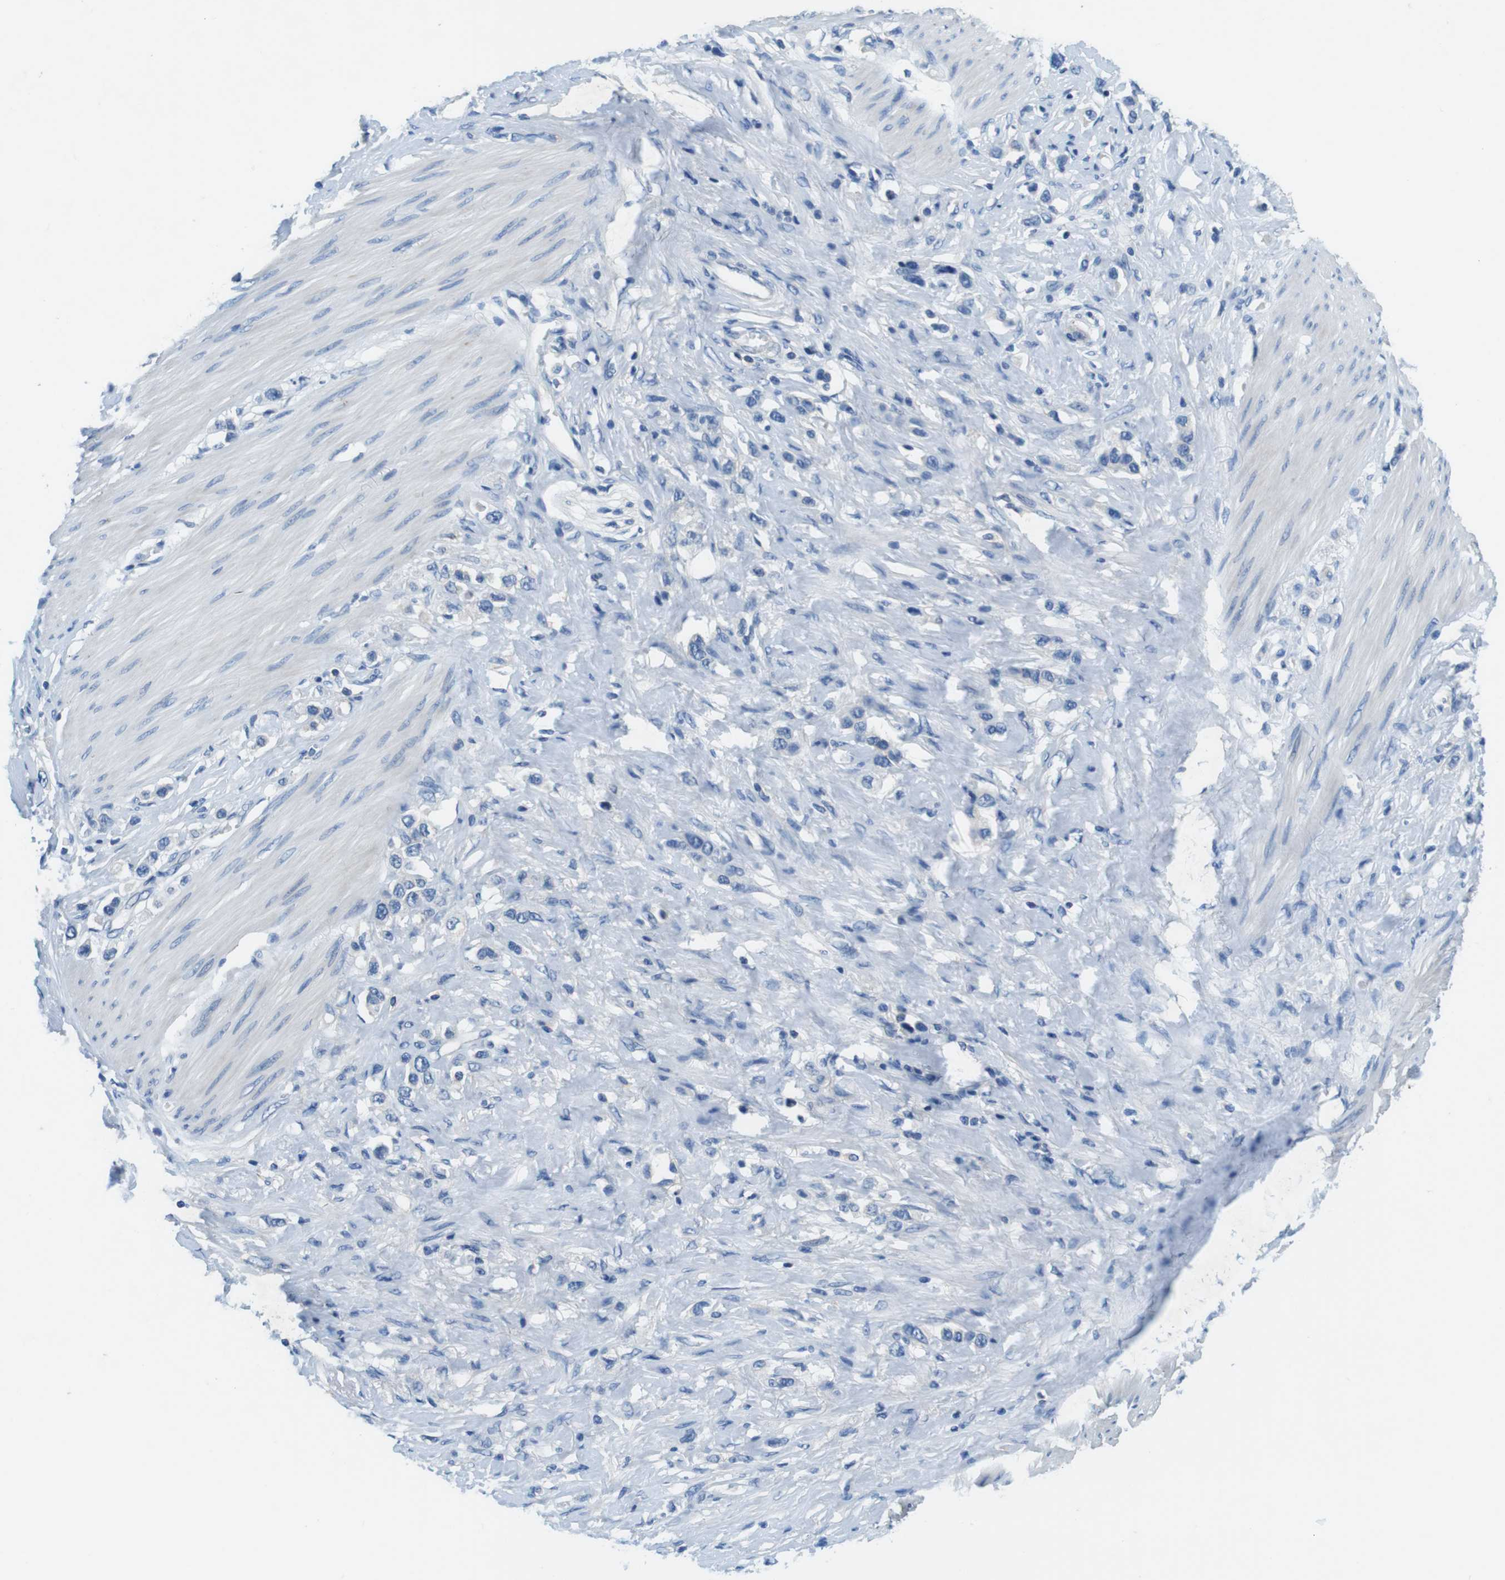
{"staining": {"intensity": "negative", "quantity": "none", "location": "none"}, "tissue": "stomach cancer", "cell_type": "Tumor cells", "image_type": "cancer", "snomed": [{"axis": "morphology", "description": "Adenocarcinoma, NOS"}, {"axis": "topography", "description": "Stomach"}], "caption": "There is no significant expression in tumor cells of stomach adenocarcinoma. Brightfield microscopy of immunohistochemistry (IHC) stained with DAB (brown) and hematoxylin (blue), captured at high magnification.", "gene": "DENND4C", "patient": {"sex": "female", "age": 65}}